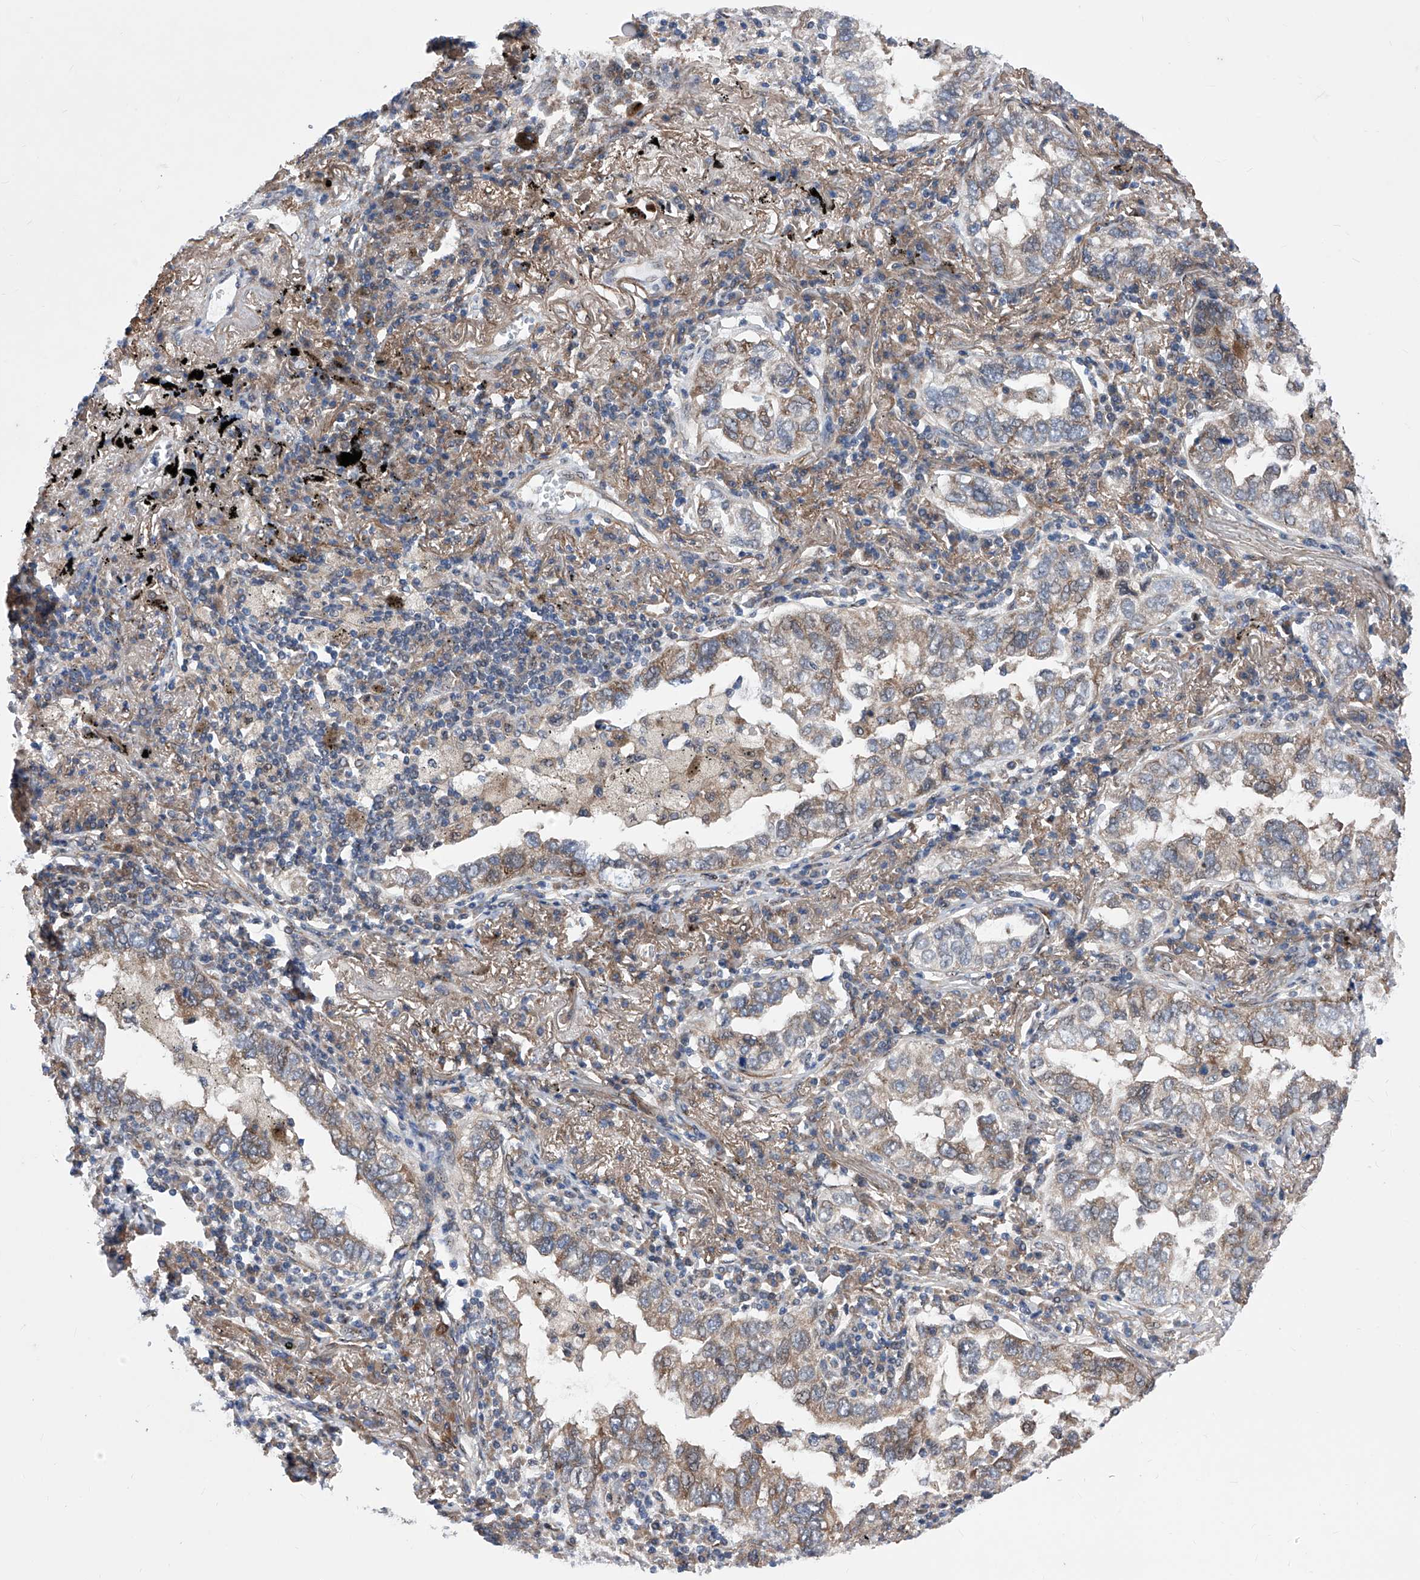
{"staining": {"intensity": "moderate", "quantity": "25%-75%", "location": "cytoplasmic/membranous"}, "tissue": "lung cancer", "cell_type": "Tumor cells", "image_type": "cancer", "snomed": [{"axis": "morphology", "description": "Adenocarcinoma, NOS"}, {"axis": "topography", "description": "Lung"}], "caption": "Immunohistochemical staining of human adenocarcinoma (lung) displays moderate cytoplasmic/membranous protein staining in approximately 25%-75% of tumor cells.", "gene": "KTI12", "patient": {"sex": "male", "age": 65}}